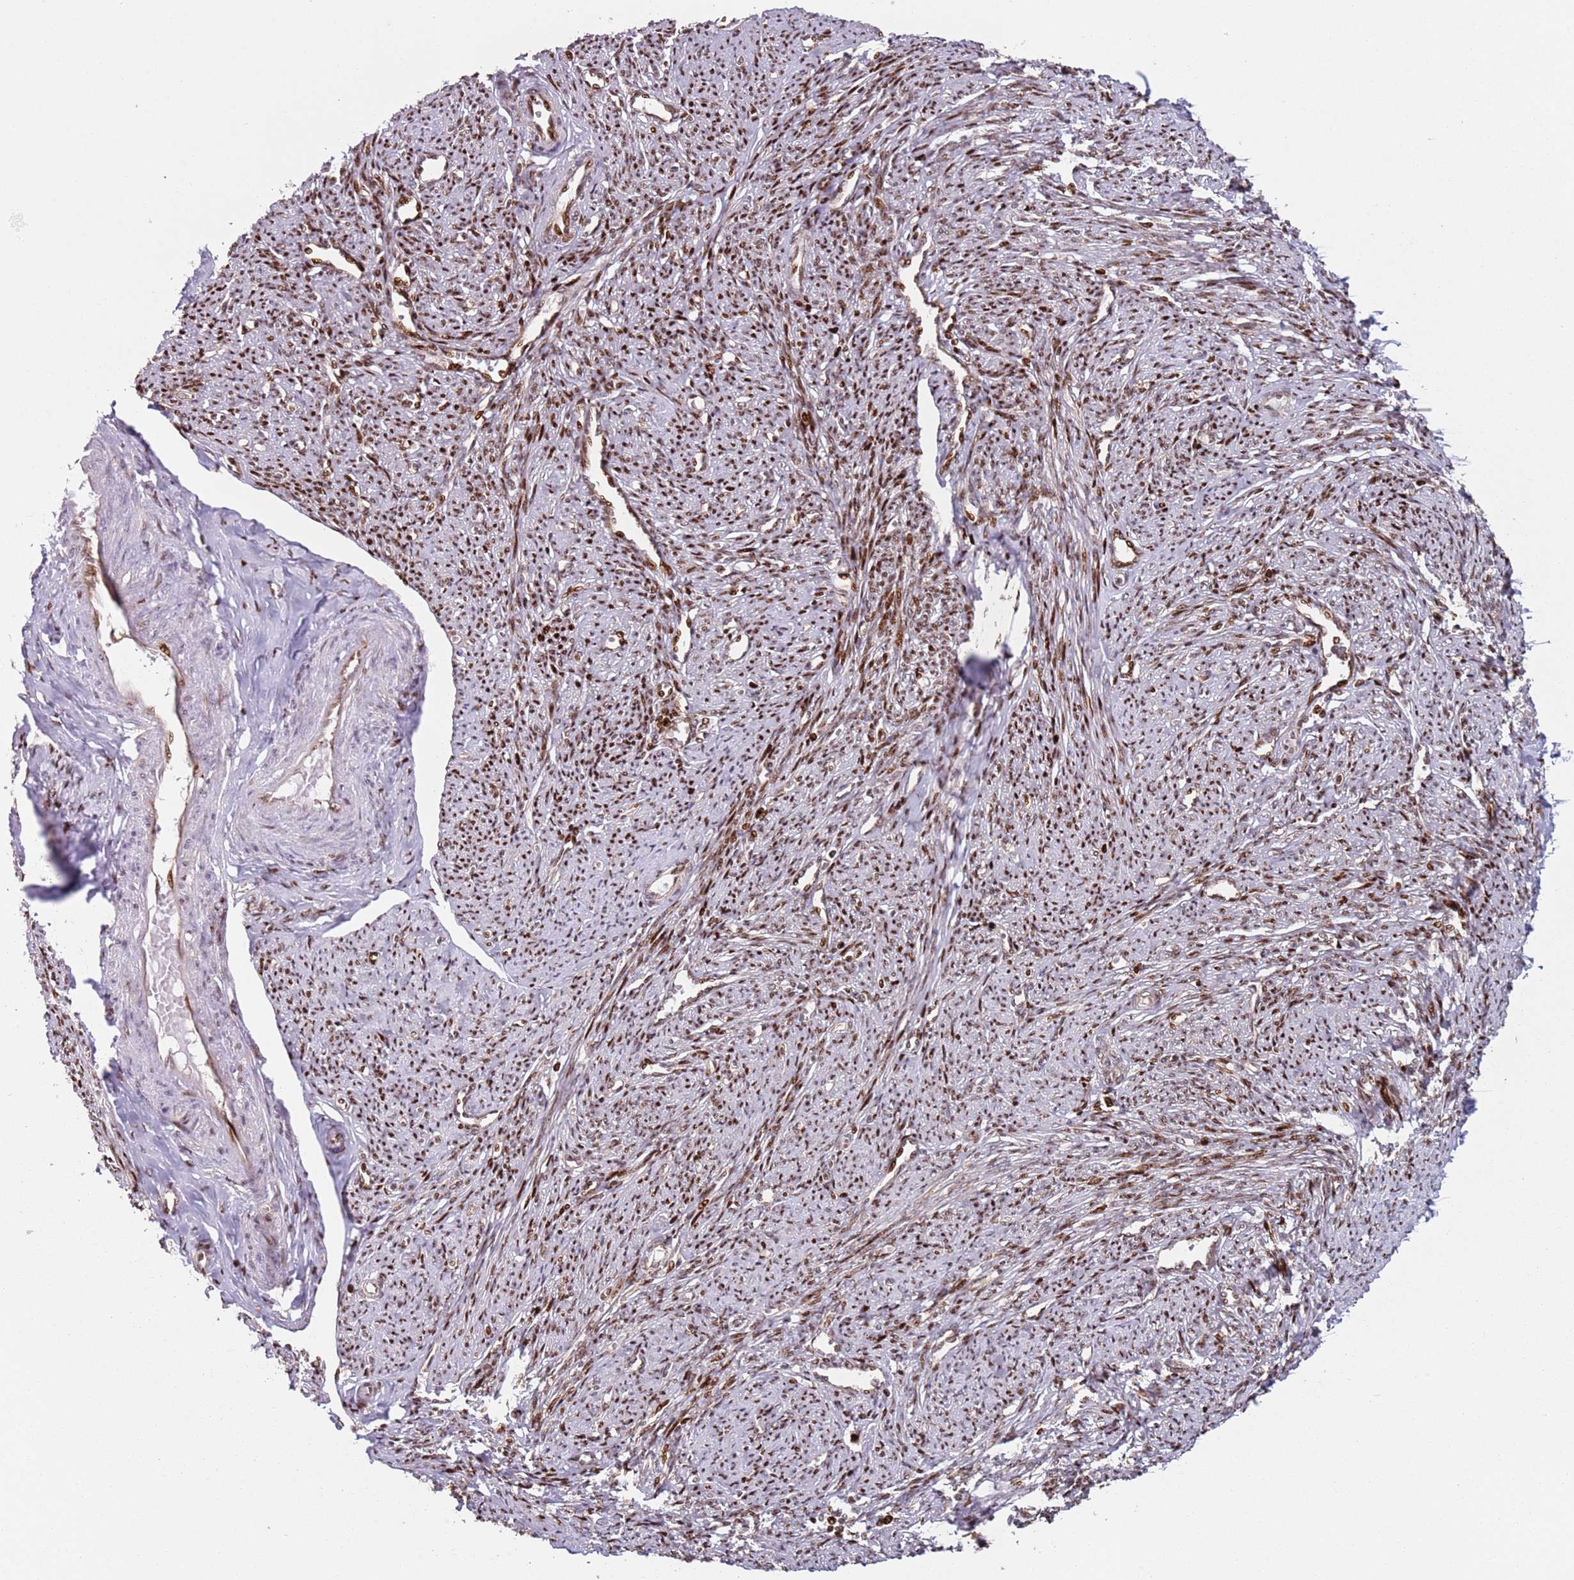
{"staining": {"intensity": "moderate", "quantity": ">75%", "location": "cytoplasmic/membranous,nuclear"}, "tissue": "smooth muscle", "cell_type": "Smooth muscle cells", "image_type": "normal", "snomed": [{"axis": "morphology", "description": "Normal tissue, NOS"}, {"axis": "topography", "description": "Smooth muscle"}, {"axis": "topography", "description": "Uterus"}], "caption": "Immunohistochemistry (DAB) staining of unremarkable human smooth muscle demonstrates moderate cytoplasmic/membranous,nuclear protein staining in about >75% of smooth muscle cells.", "gene": "HNRNPLL", "patient": {"sex": "female", "age": 59}}